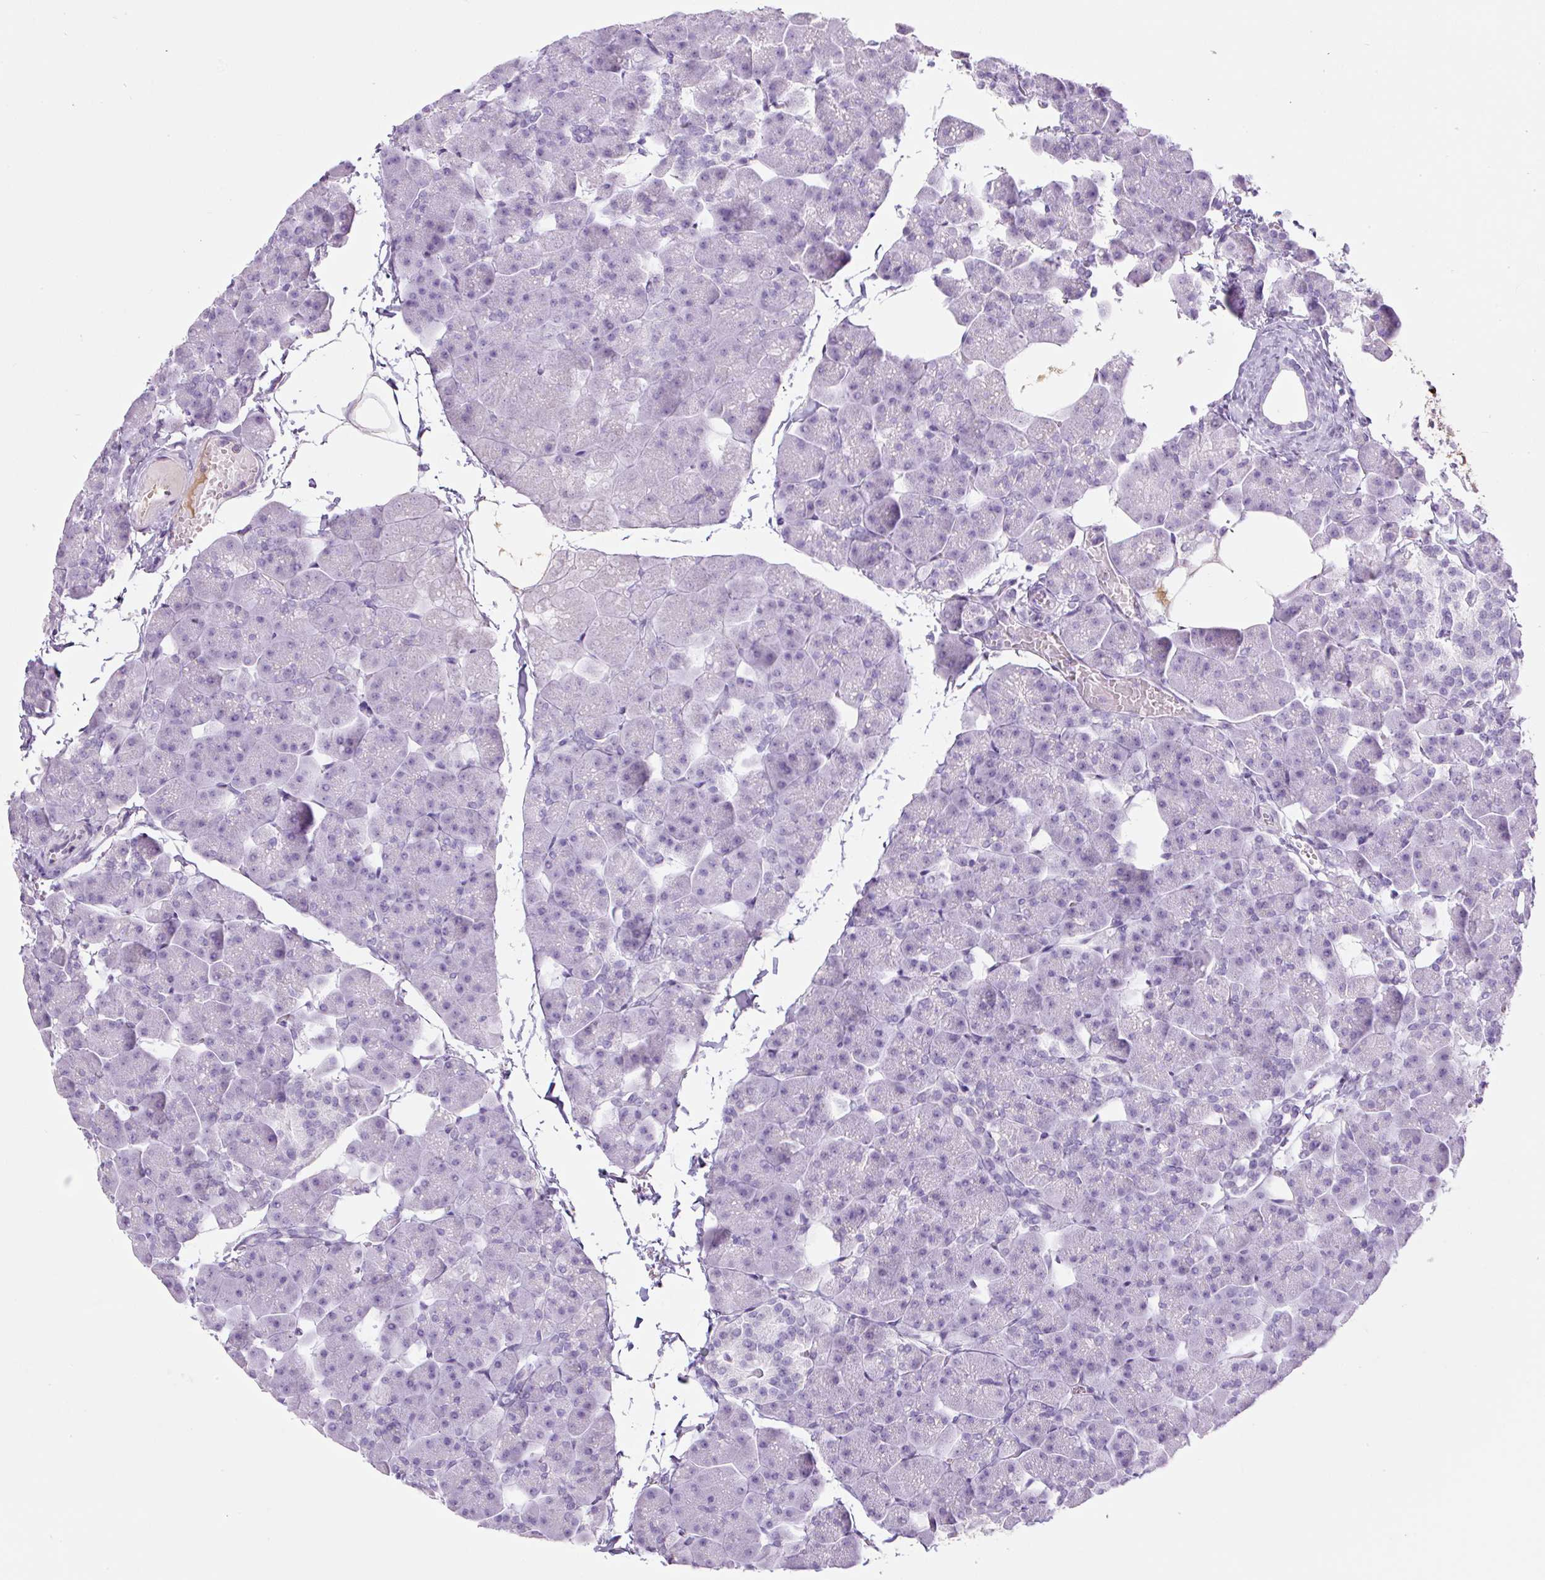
{"staining": {"intensity": "negative", "quantity": "none", "location": "none"}, "tissue": "pancreas", "cell_type": "Exocrine glandular cells", "image_type": "normal", "snomed": [{"axis": "morphology", "description": "Normal tissue, NOS"}, {"axis": "topography", "description": "Pancreas"}], "caption": "The immunohistochemistry image has no significant expression in exocrine glandular cells of pancreas.", "gene": "APOA1", "patient": {"sex": "male", "age": 35}}